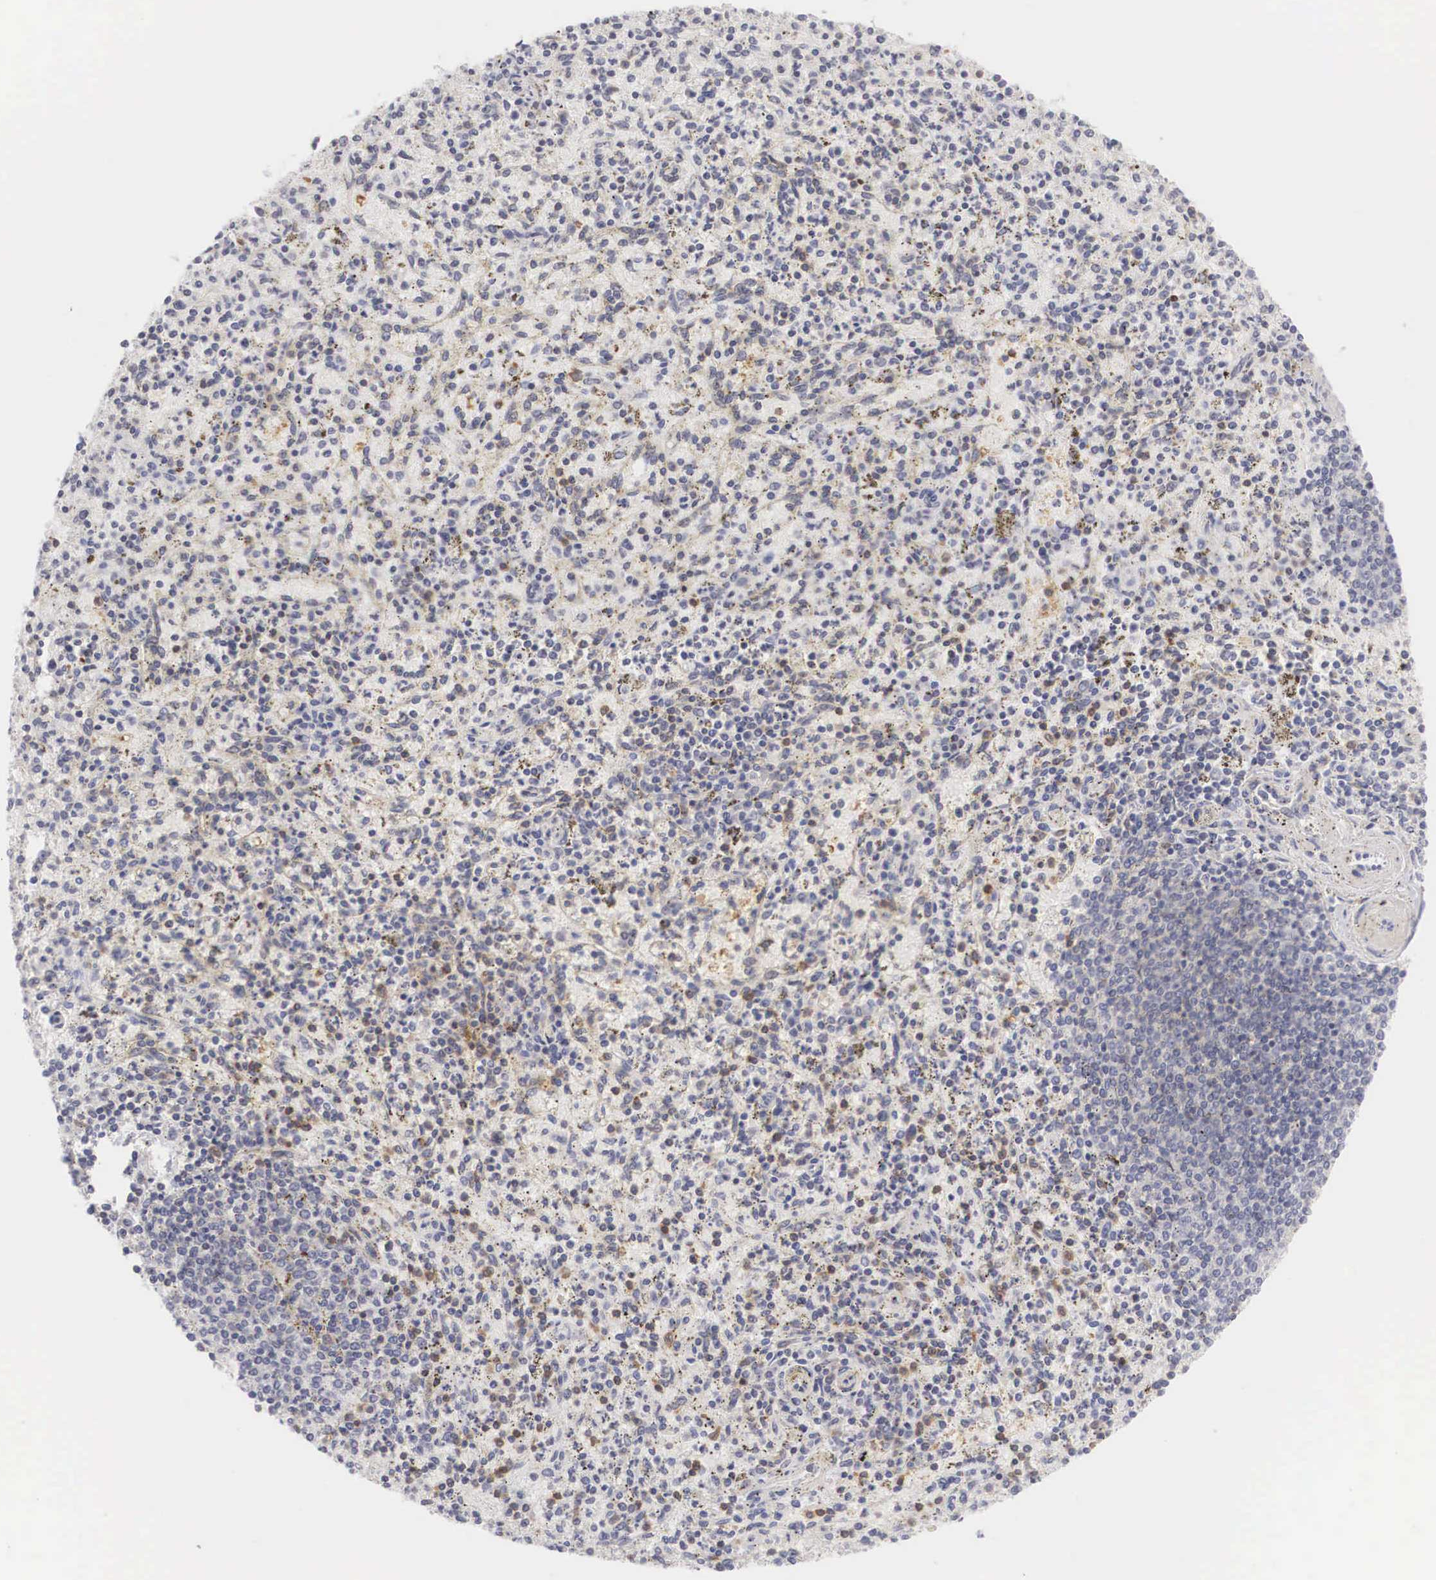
{"staining": {"intensity": "weak", "quantity": "<25%", "location": "nuclear"}, "tissue": "spleen", "cell_type": "Cells in red pulp", "image_type": "normal", "snomed": [{"axis": "morphology", "description": "Normal tissue, NOS"}, {"axis": "topography", "description": "Spleen"}], "caption": "High magnification brightfield microscopy of benign spleen stained with DAB (3,3'-diaminobenzidine) (brown) and counterstained with hematoxylin (blue): cells in red pulp show no significant positivity. (DAB (3,3'-diaminobenzidine) immunohistochemistry with hematoxylin counter stain).", "gene": "FAM47A", "patient": {"sex": "male", "age": 72}}